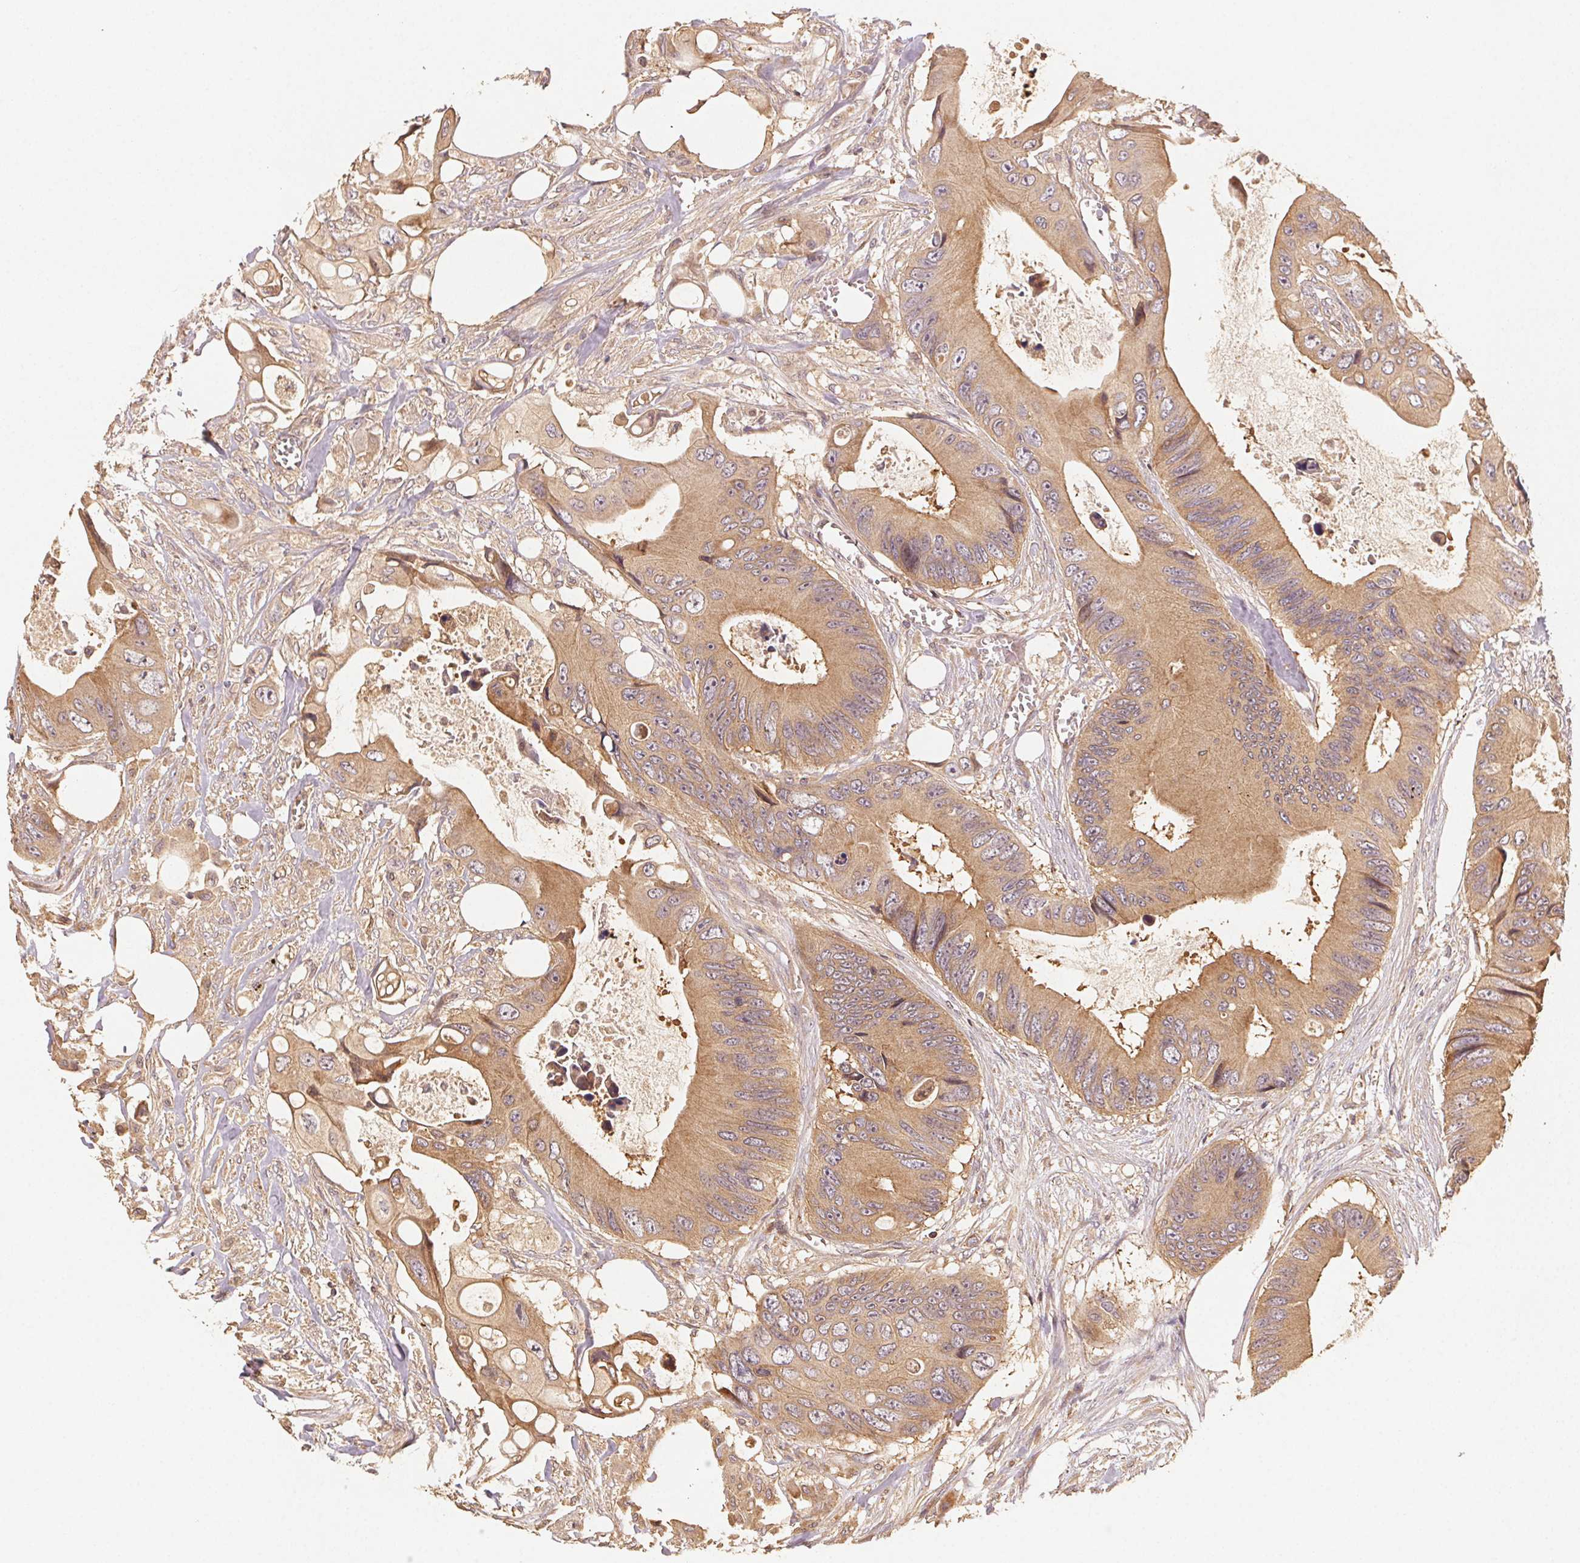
{"staining": {"intensity": "moderate", "quantity": ">75%", "location": "cytoplasmic/membranous"}, "tissue": "colorectal cancer", "cell_type": "Tumor cells", "image_type": "cancer", "snomed": [{"axis": "morphology", "description": "Adenocarcinoma, NOS"}, {"axis": "topography", "description": "Rectum"}], "caption": "High-power microscopy captured an immunohistochemistry (IHC) micrograph of colorectal adenocarcinoma, revealing moderate cytoplasmic/membranous positivity in about >75% of tumor cells.", "gene": "RALA", "patient": {"sex": "male", "age": 63}}